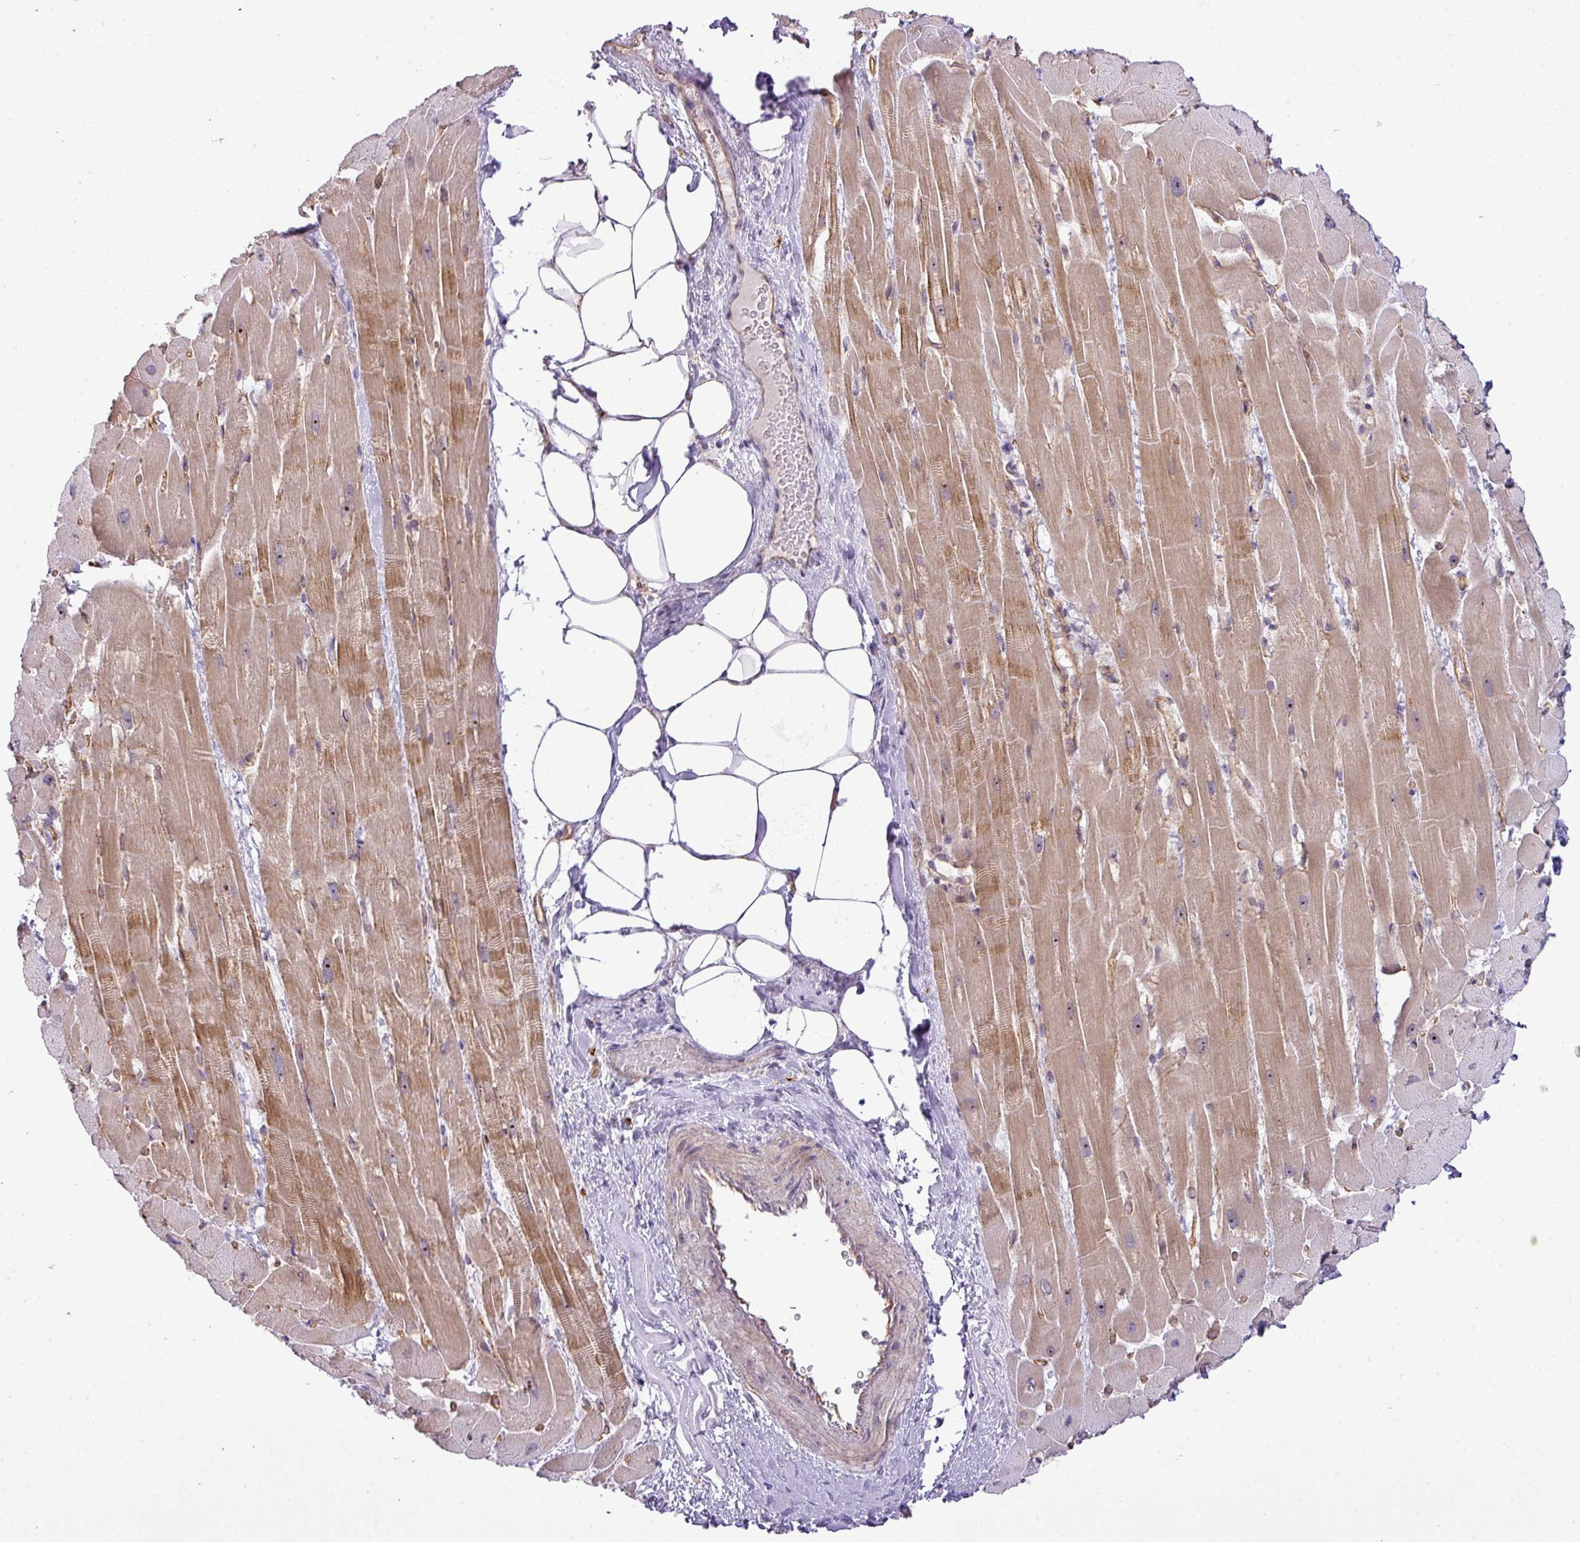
{"staining": {"intensity": "moderate", "quantity": "25%-75%", "location": "cytoplasmic/membranous,nuclear"}, "tissue": "heart muscle", "cell_type": "Cardiomyocytes", "image_type": "normal", "snomed": [{"axis": "morphology", "description": "Normal tissue, NOS"}, {"axis": "topography", "description": "Heart"}], "caption": "Immunohistochemical staining of normal heart muscle shows 25%-75% levels of moderate cytoplasmic/membranous,nuclear protein positivity in approximately 25%-75% of cardiomyocytes.", "gene": "MAK16", "patient": {"sex": "male", "age": 37}}